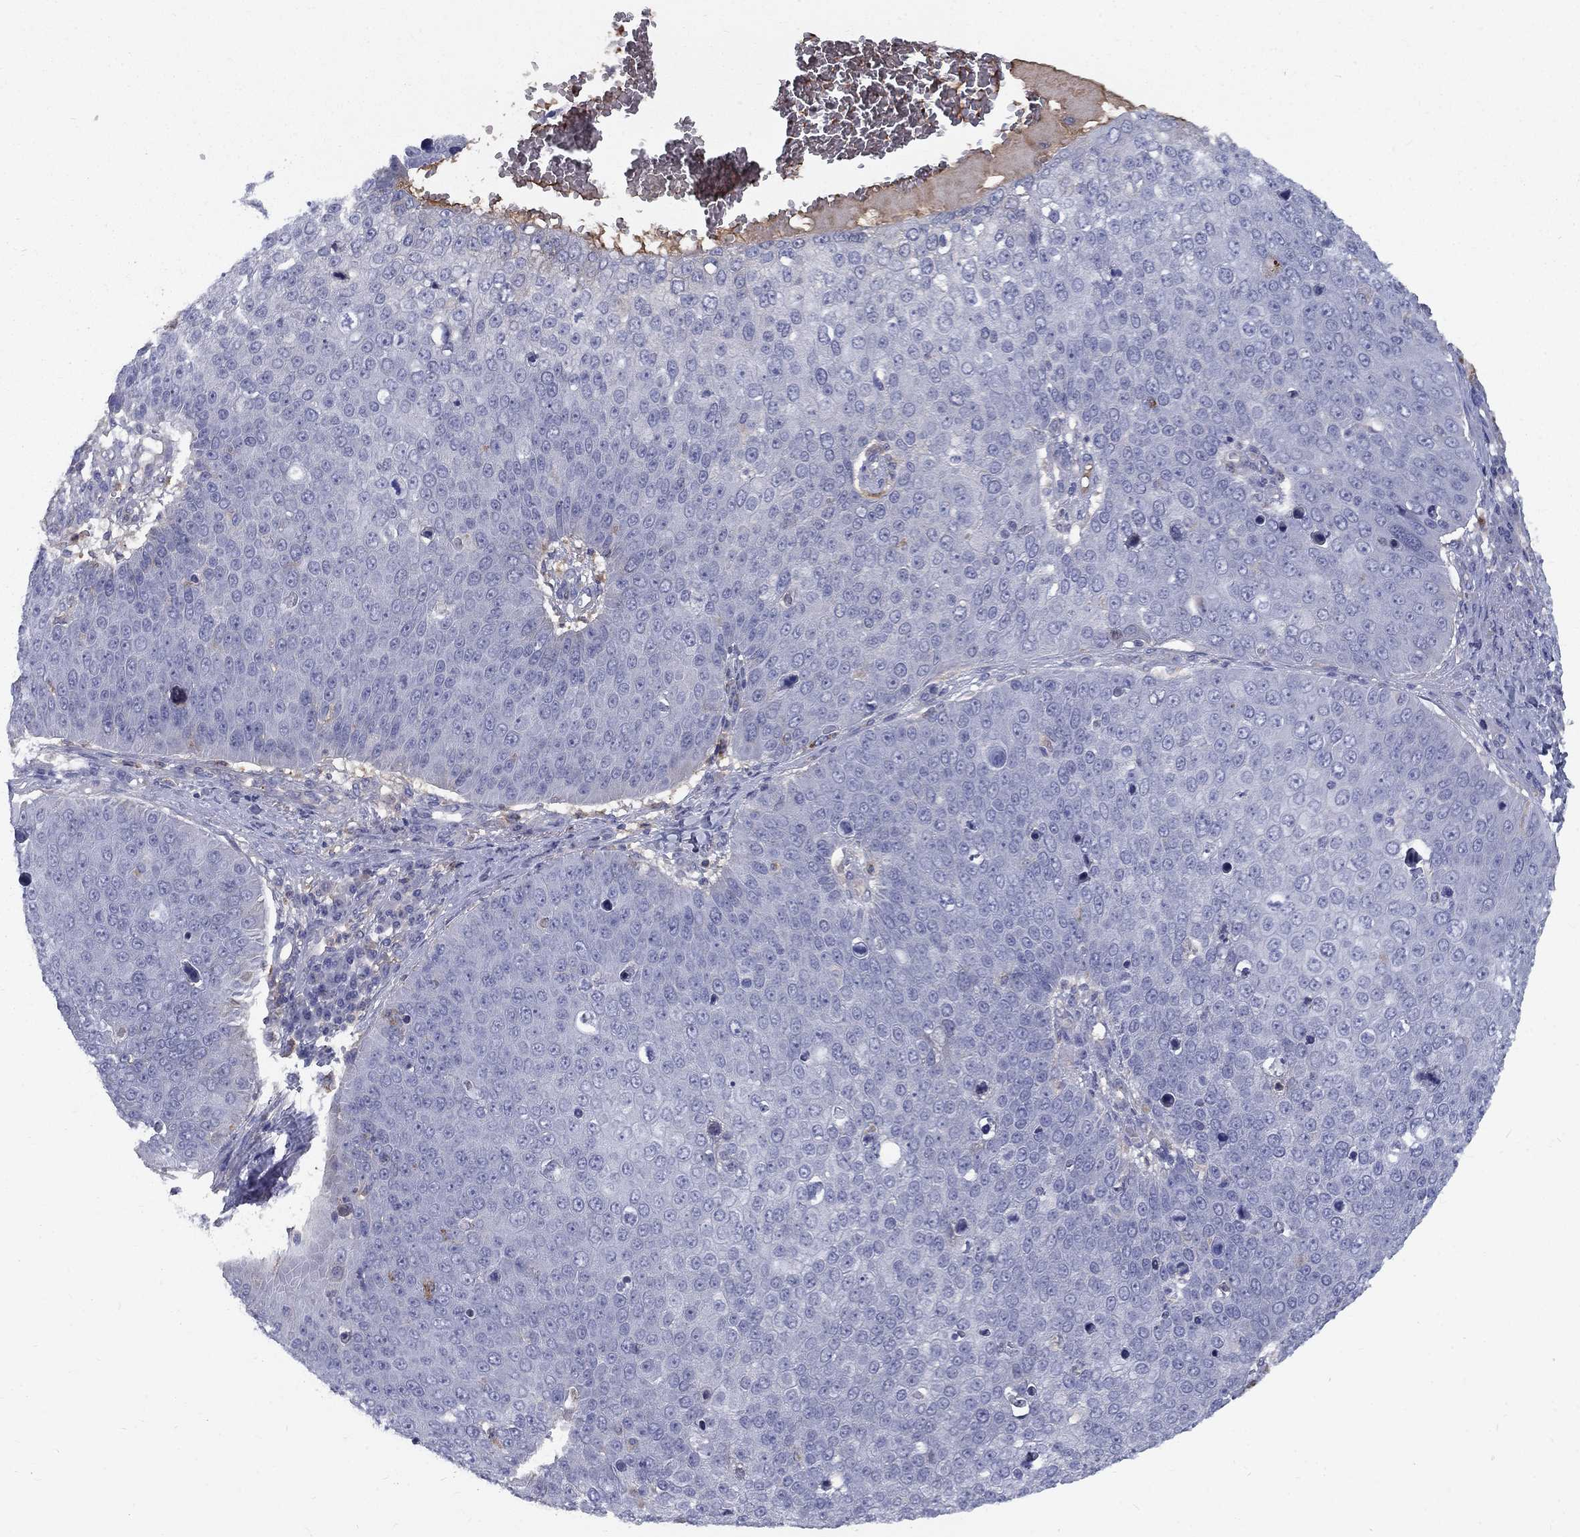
{"staining": {"intensity": "negative", "quantity": "none", "location": "none"}, "tissue": "skin cancer", "cell_type": "Tumor cells", "image_type": "cancer", "snomed": [{"axis": "morphology", "description": "Squamous cell carcinoma, NOS"}, {"axis": "topography", "description": "Skin"}], "caption": "There is no significant expression in tumor cells of skin squamous cell carcinoma.", "gene": "EPDR1", "patient": {"sex": "male", "age": 71}}